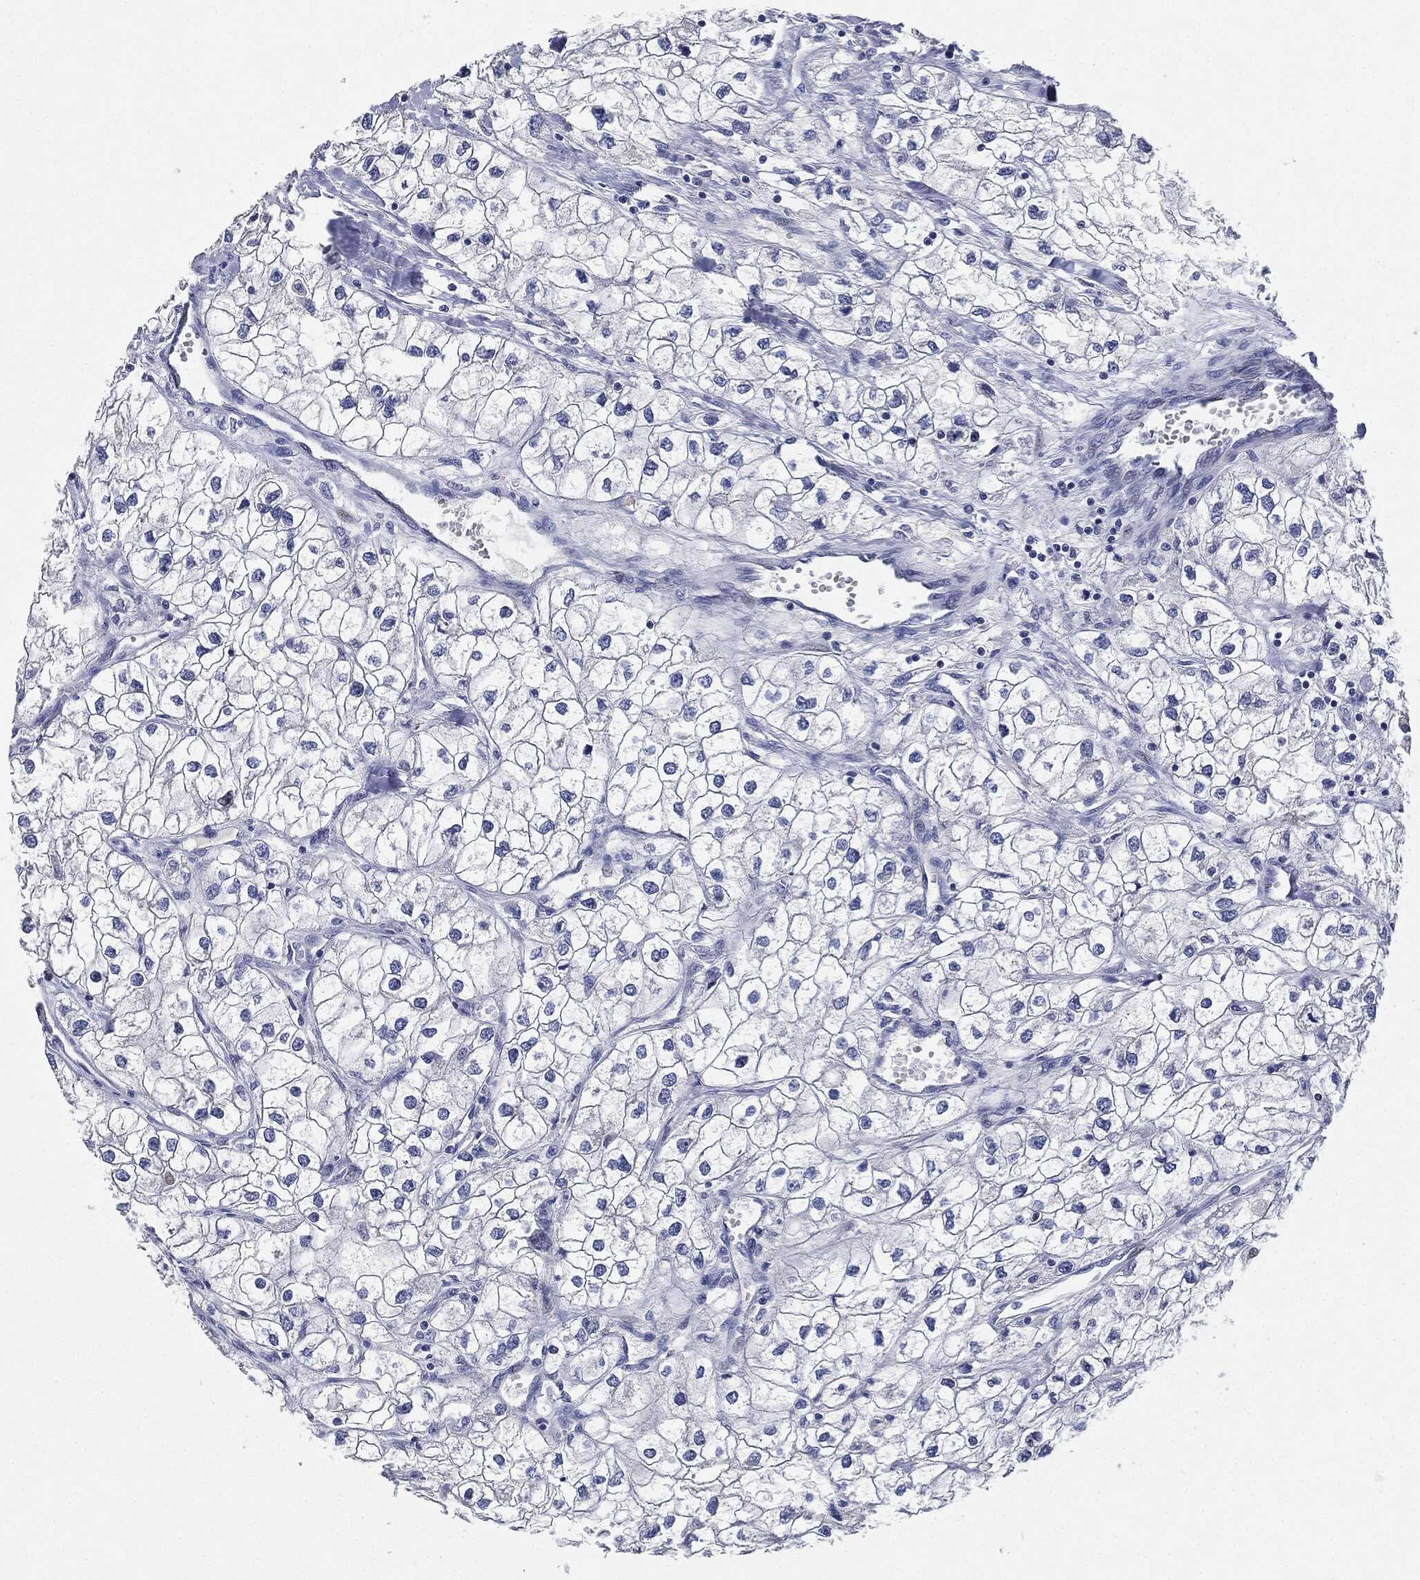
{"staining": {"intensity": "negative", "quantity": "none", "location": "none"}, "tissue": "renal cancer", "cell_type": "Tumor cells", "image_type": "cancer", "snomed": [{"axis": "morphology", "description": "Adenocarcinoma, NOS"}, {"axis": "topography", "description": "Kidney"}], "caption": "Tumor cells are negative for protein expression in human adenocarcinoma (renal).", "gene": "NTRK1", "patient": {"sex": "male", "age": 59}}